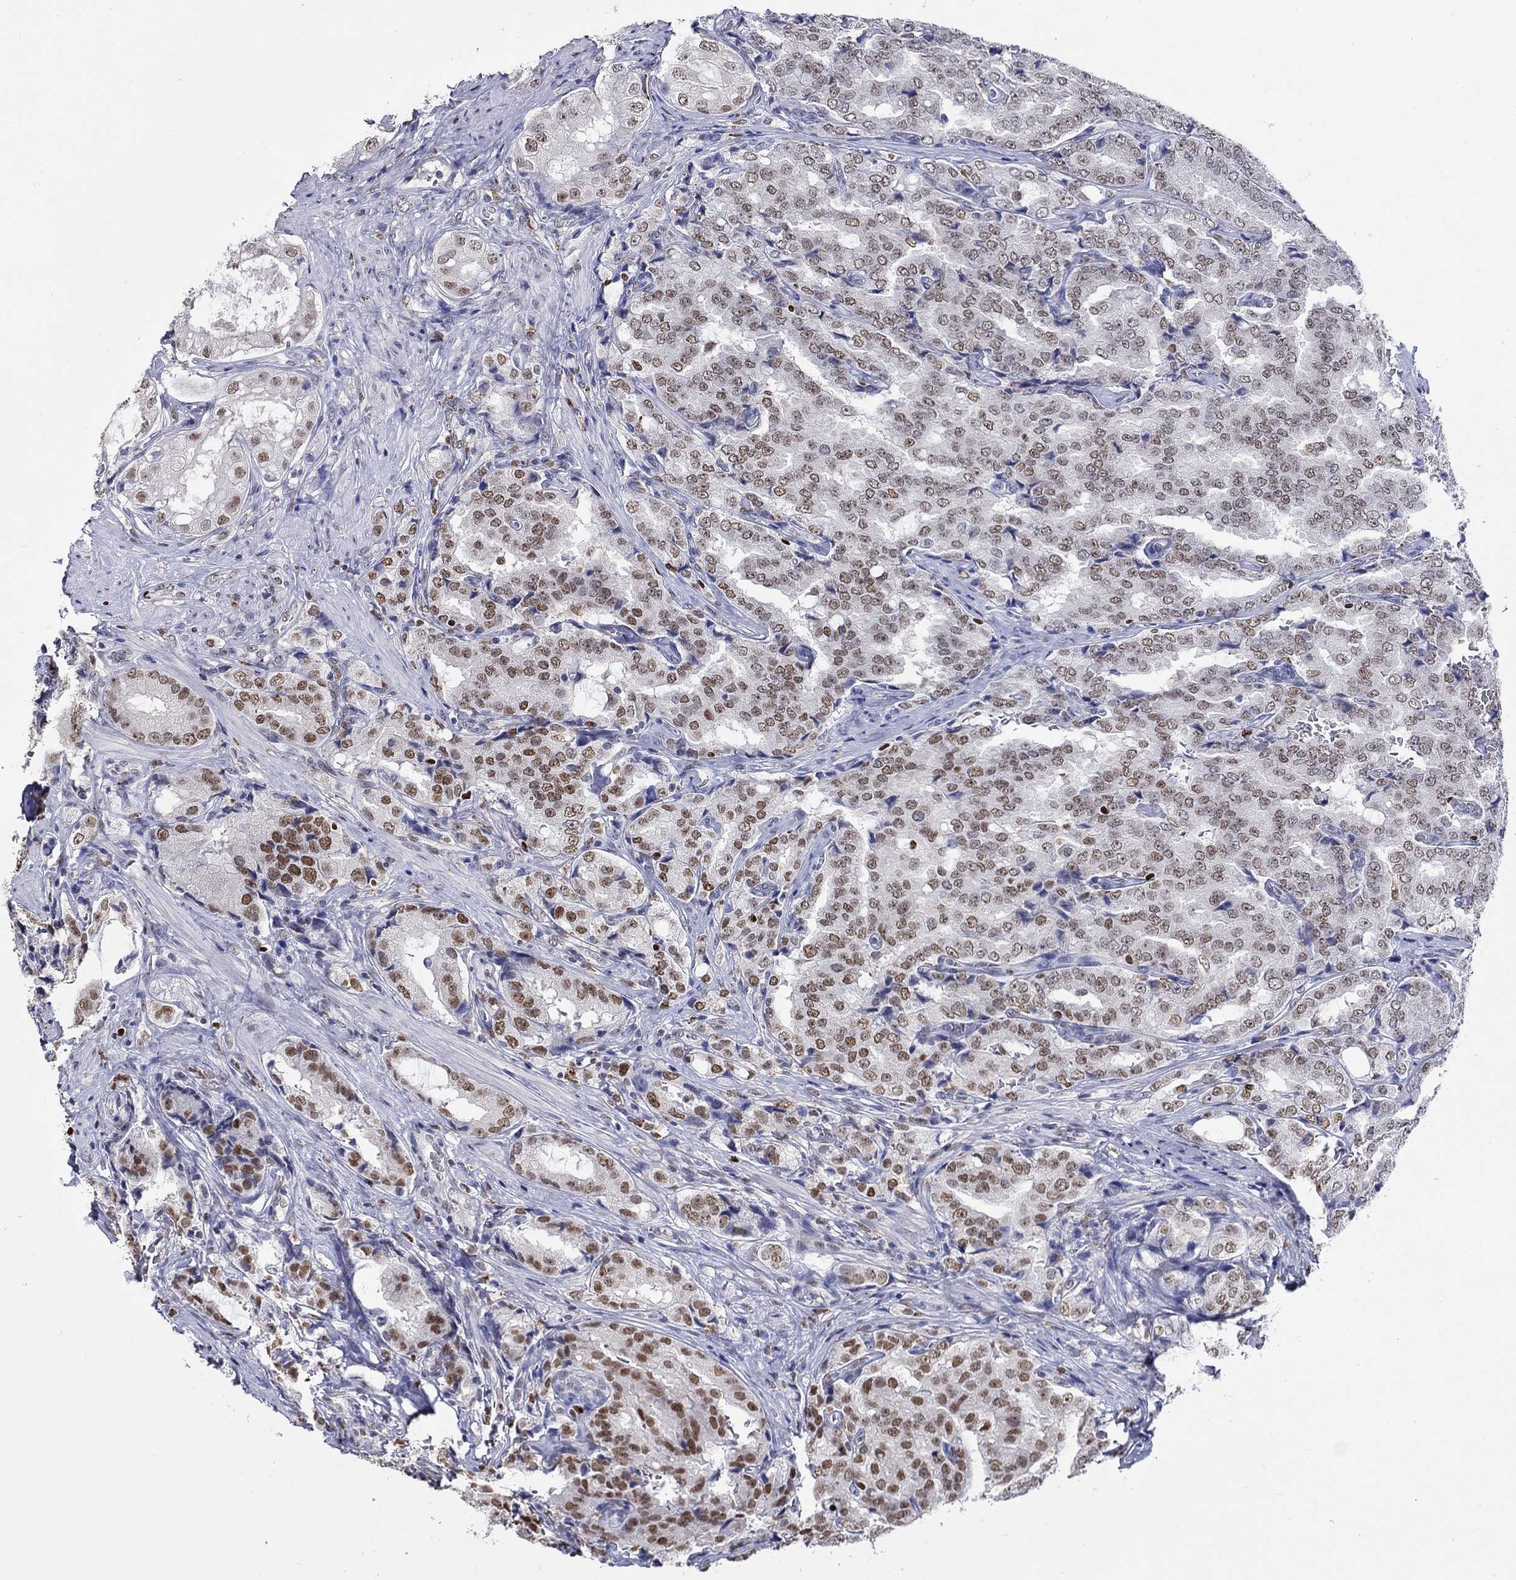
{"staining": {"intensity": "moderate", "quantity": "25%-75%", "location": "nuclear"}, "tissue": "prostate cancer", "cell_type": "Tumor cells", "image_type": "cancer", "snomed": [{"axis": "morphology", "description": "Adenocarcinoma, NOS"}, {"axis": "topography", "description": "Prostate"}], "caption": "Tumor cells demonstrate medium levels of moderate nuclear staining in about 25%-75% of cells in prostate adenocarcinoma.", "gene": "GATA2", "patient": {"sex": "male", "age": 65}}